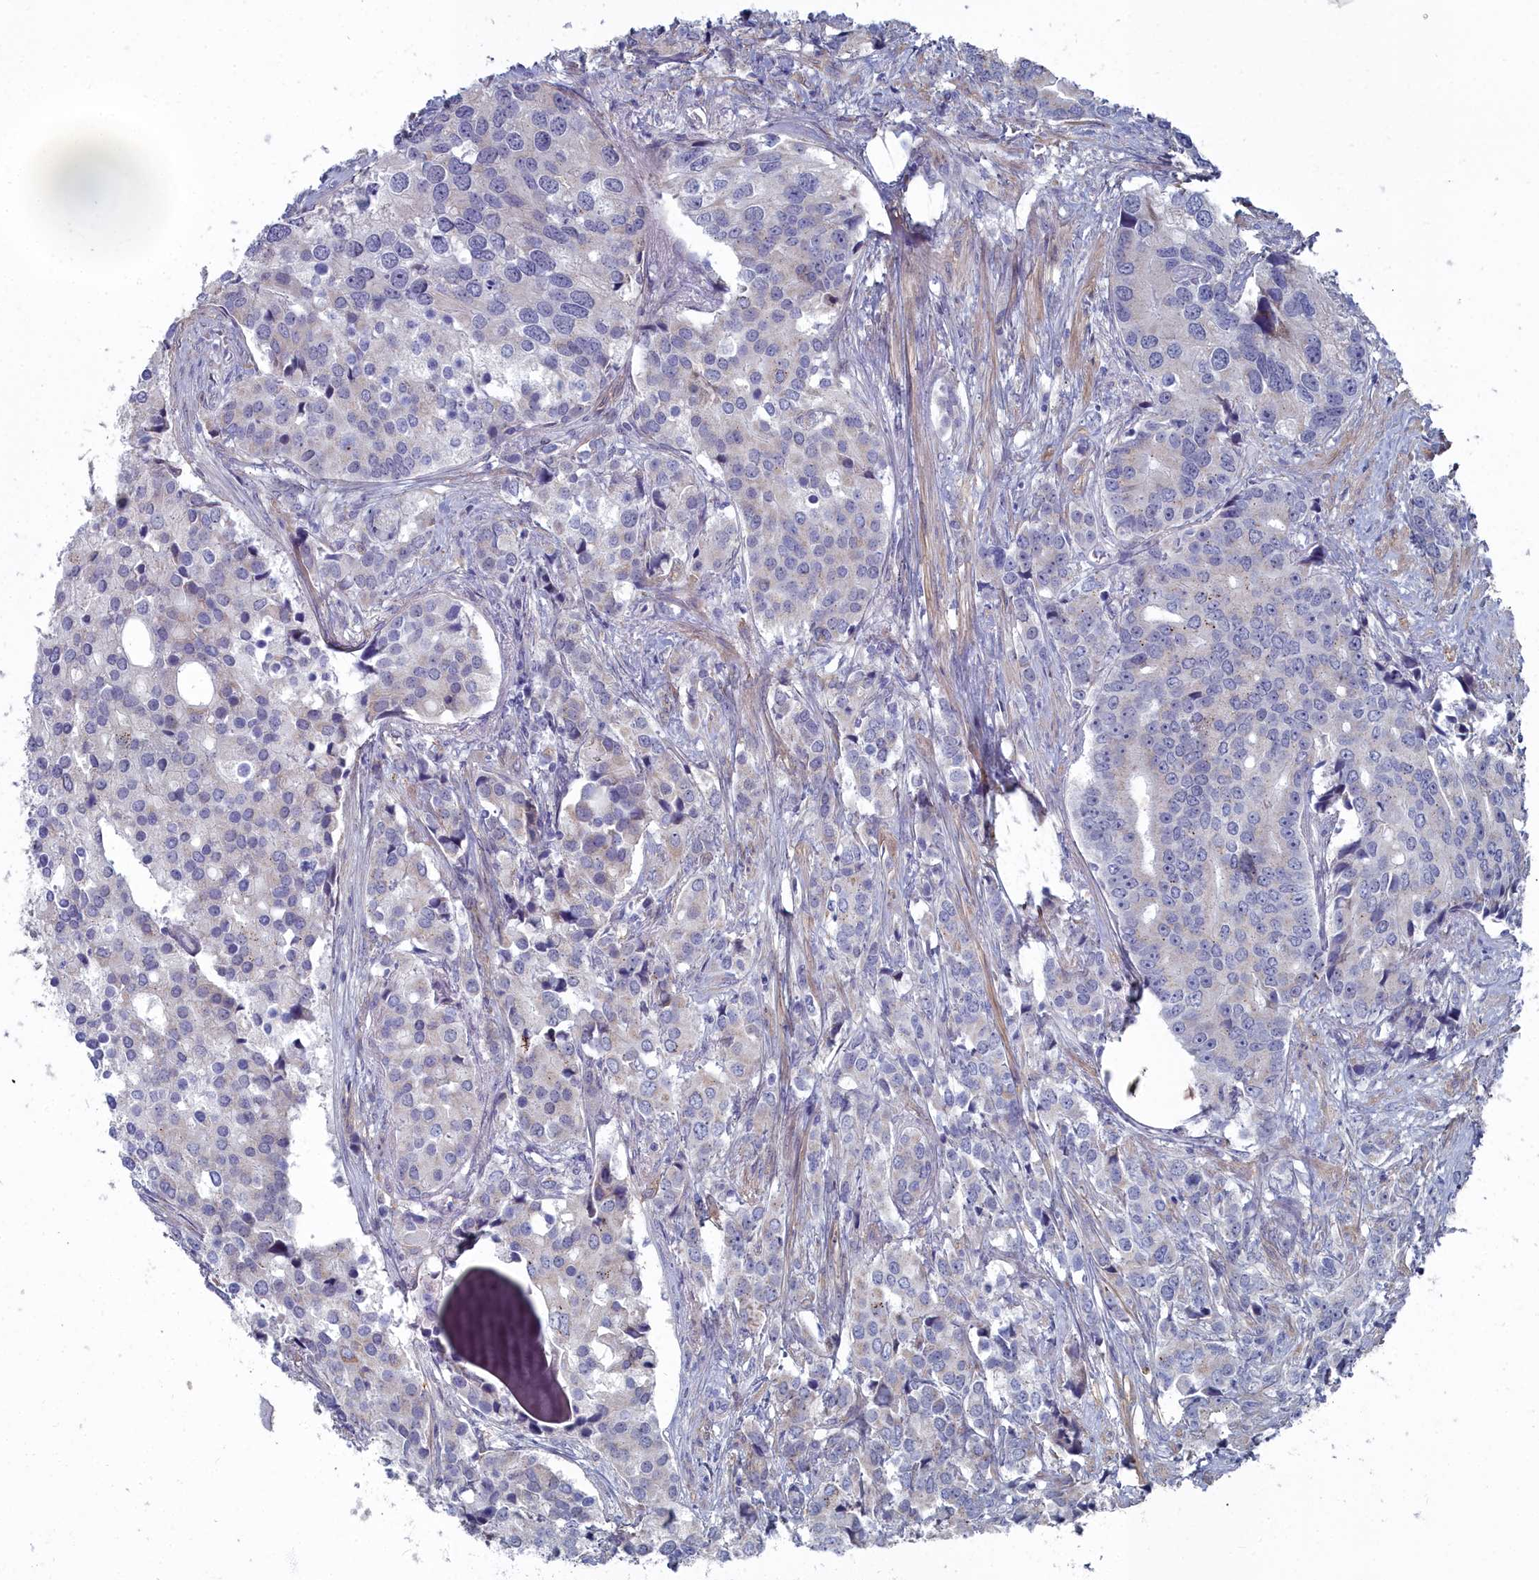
{"staining": {"intensity": "negative", "quantity": "none", "location": "none"}, "tissue": "prostate cancer", "cell_type": "Tumor cells", "image_type": "cancer", "snomed": [{"axis": "morphology", "description": "Adenocarcinoma, High grade"}, {"axis": "topography", "description": "Prostate"}], "caption": "Immunohistochemical staining of prostate adenocarcinoma (high-grade) exhibits no significant staining in tumor cells. (DAB IHC visualized using brightfield microscopy, high magnification).", "gene": "SHISAL2A", "patient": {"sex": "male", "age": 62}}